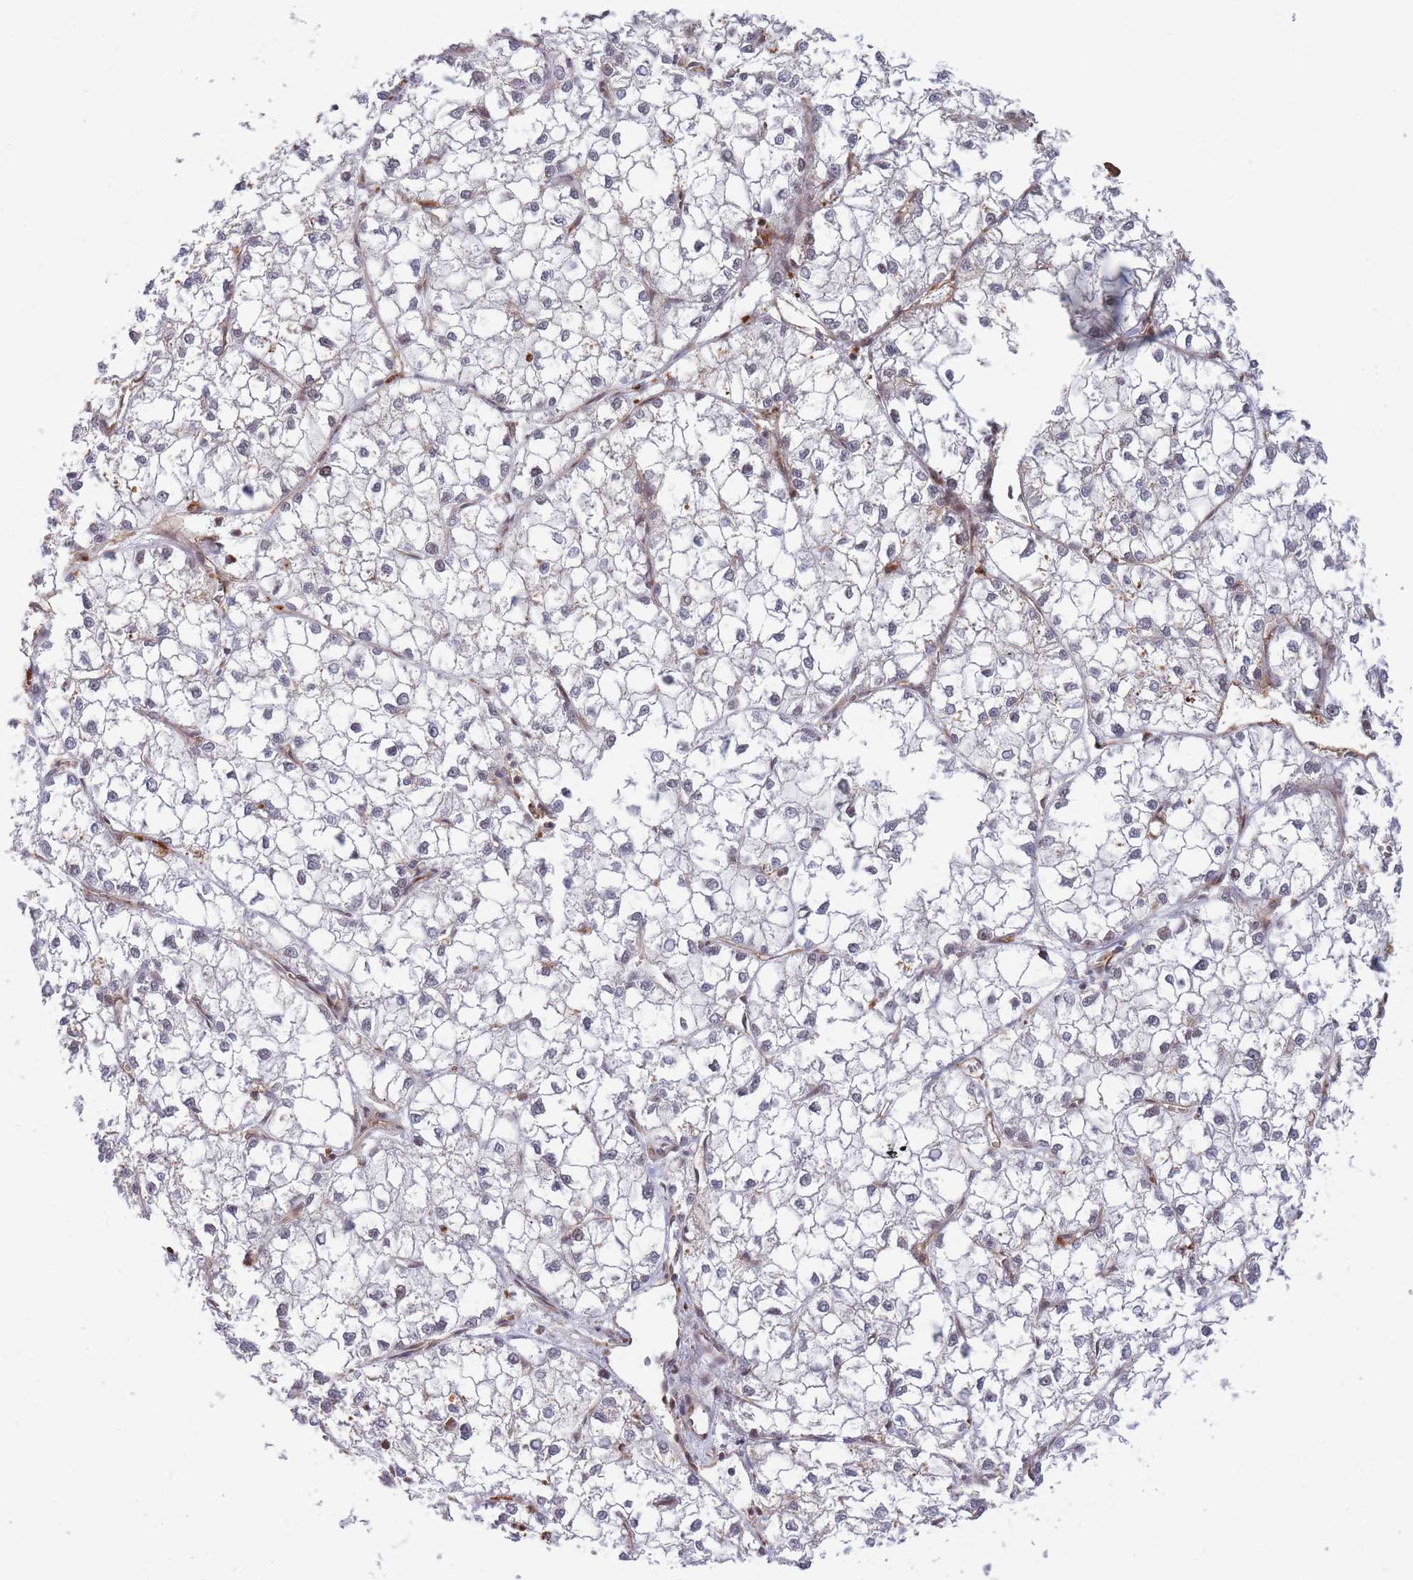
{"staining": {"intensity": "negative", "quantity": "none", "location": "none"}, "tissue": "liver cancer", "cell_type": "Tumor cells", "image_type": "cancer", "snomed": [{"axis": "morphology", "description": "Carcinoma, Hepatocellular, NOS"}, {"axis": "topography", "description": "Liver"}], "caption": "There is no significant expression in tumor cells of liver hepatocellular carcinoma.", "gene": "BOD1L1", "patient": {"sex": "female", "age": 43}}